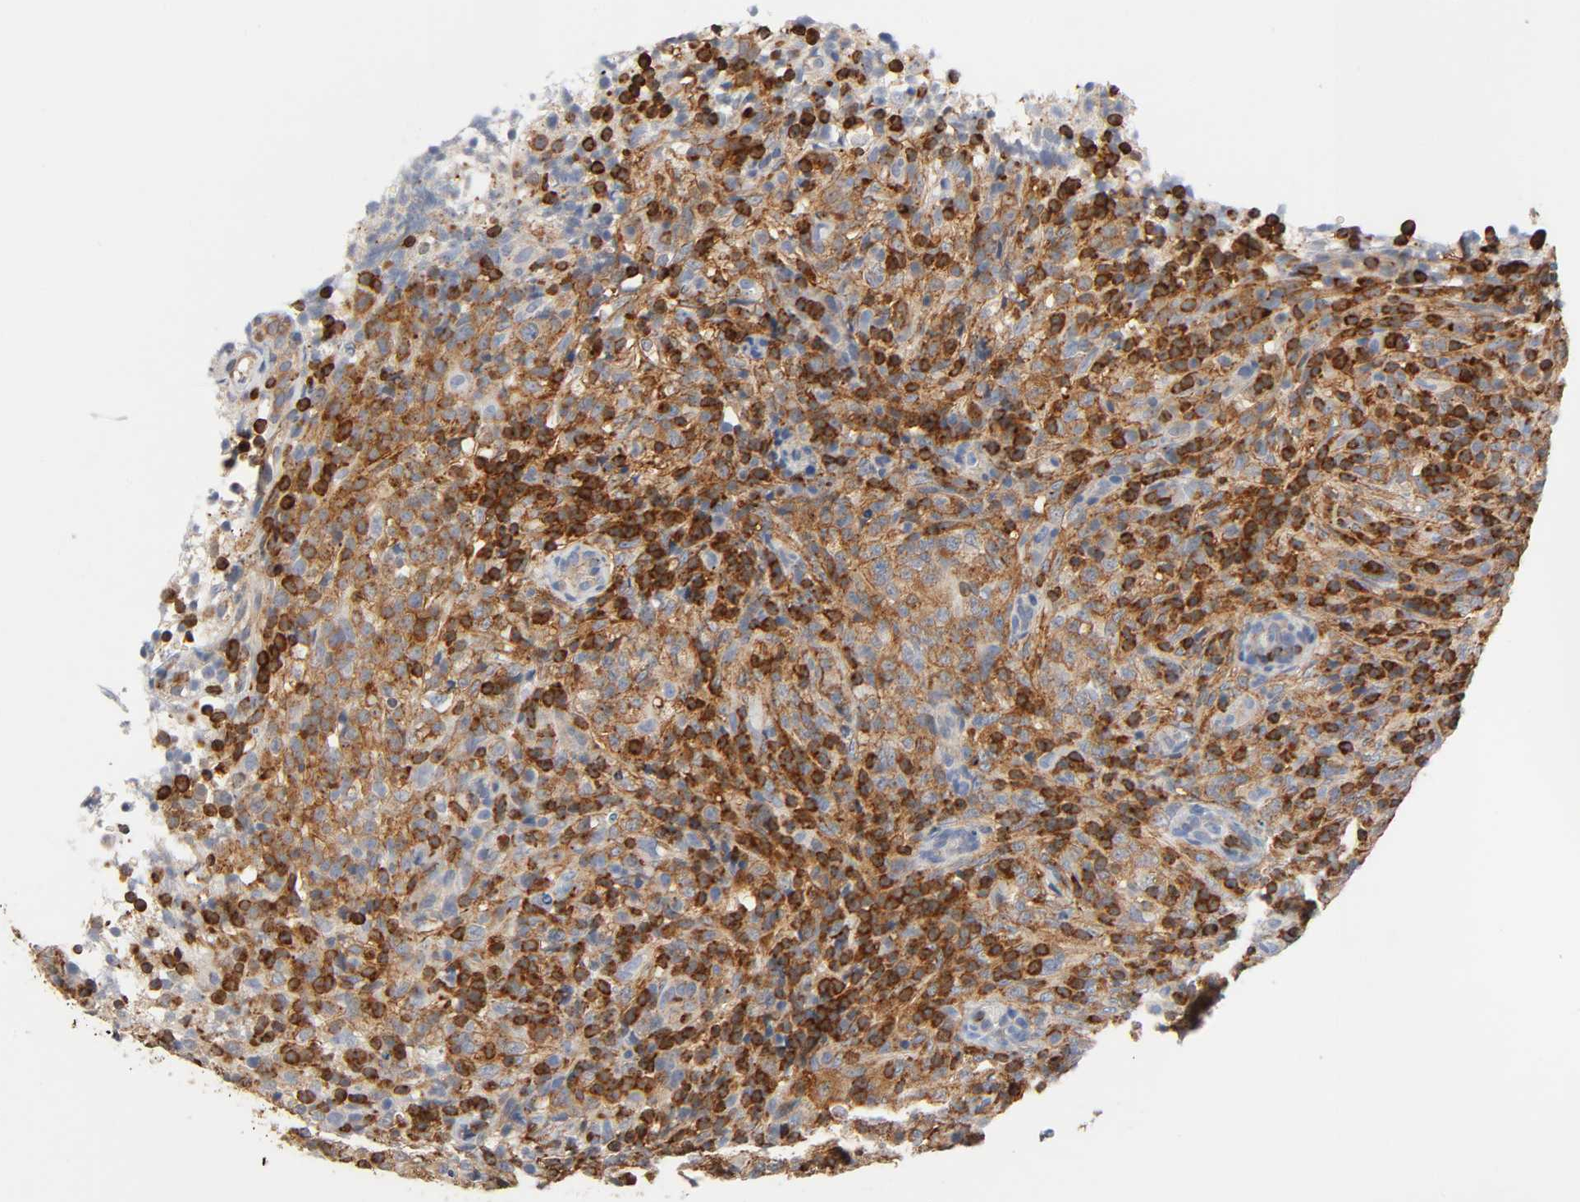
{"staining": {"intensity": "strong", "quantity": ">75%", "location": "cytoplasmic/membranous"}, "tissue": "lymphoma", "cell_type": "Tumor cells", "image_type": "cancer", "snomed": [{"axis": "morphology", "description": "Malignant lymphoma, non-Hodgkin's type, High grade"}, {"axis": "topography", "description": "Lymph node"}], "caption": "The micrograph displays a brown stain indicating the presence of a protein in the cytoplasmic/membranous of tumor cells in lymphoma.", "gene": "BIN1", "patient": {"sex": "female", "age": 76}}